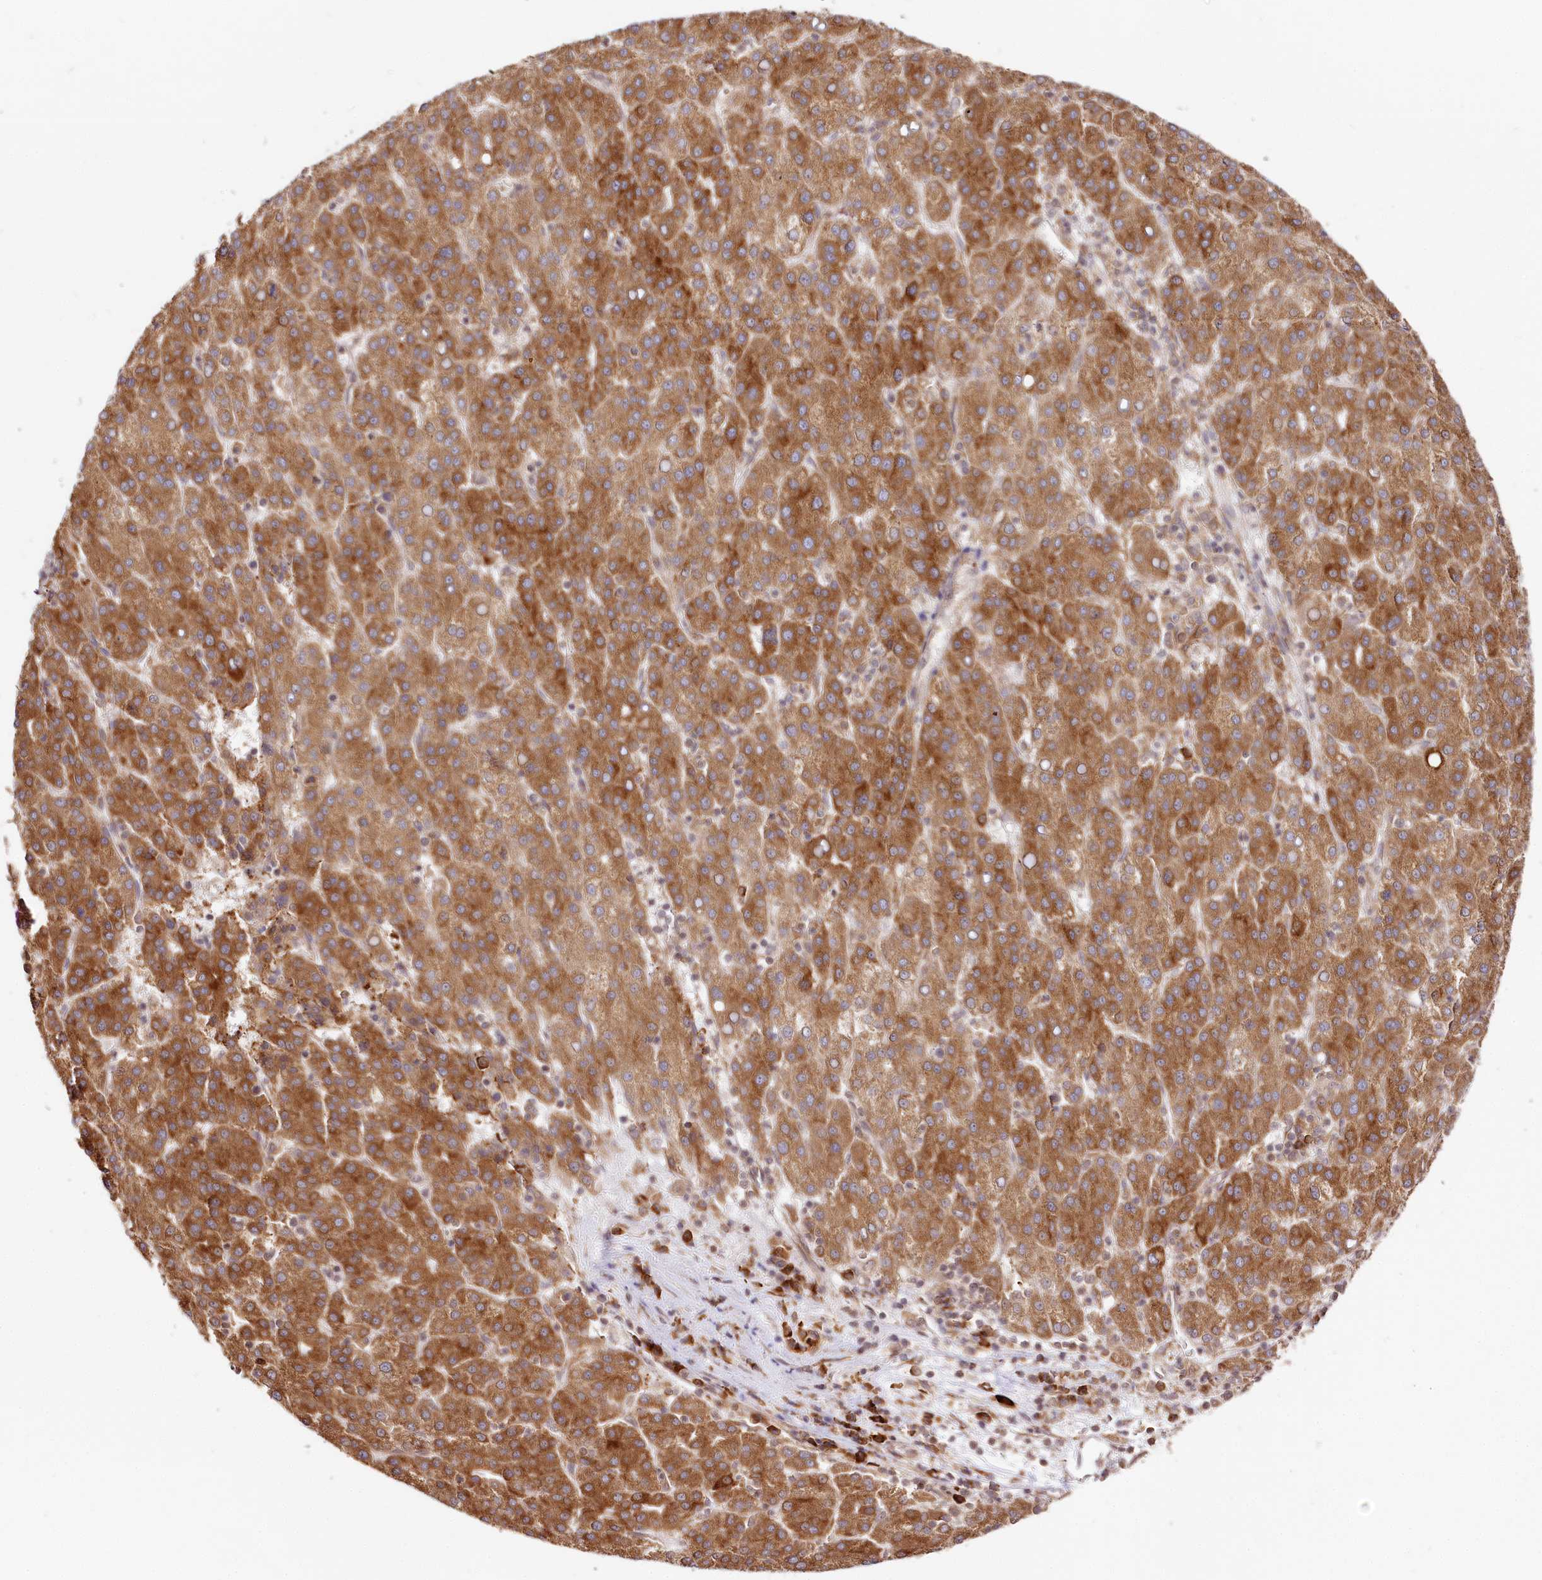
{"staining": {"intensity": "moderate", "quantity": ">75%", "location": "cytoplasmic/membranous"}, "tissue": "liver cancer", "cell_type": "Tumor cells", "image_type": "cancer", "snomed": [{"axis": "morphology", "description": "Carcinoma, Hepatocellular, NOS"}, {"axis": "topography", "description": "Liver"}], "caption": "The histopathology image exhibits immunohistochemical staining of liver cancer (hepatocellular carcinoma). There is moderate cytoplasmic/membranous expression is present in about >75% of tumor cells.", "gene": "ENSG00000144785", "patient": {"sex": "female", "age": 58}}